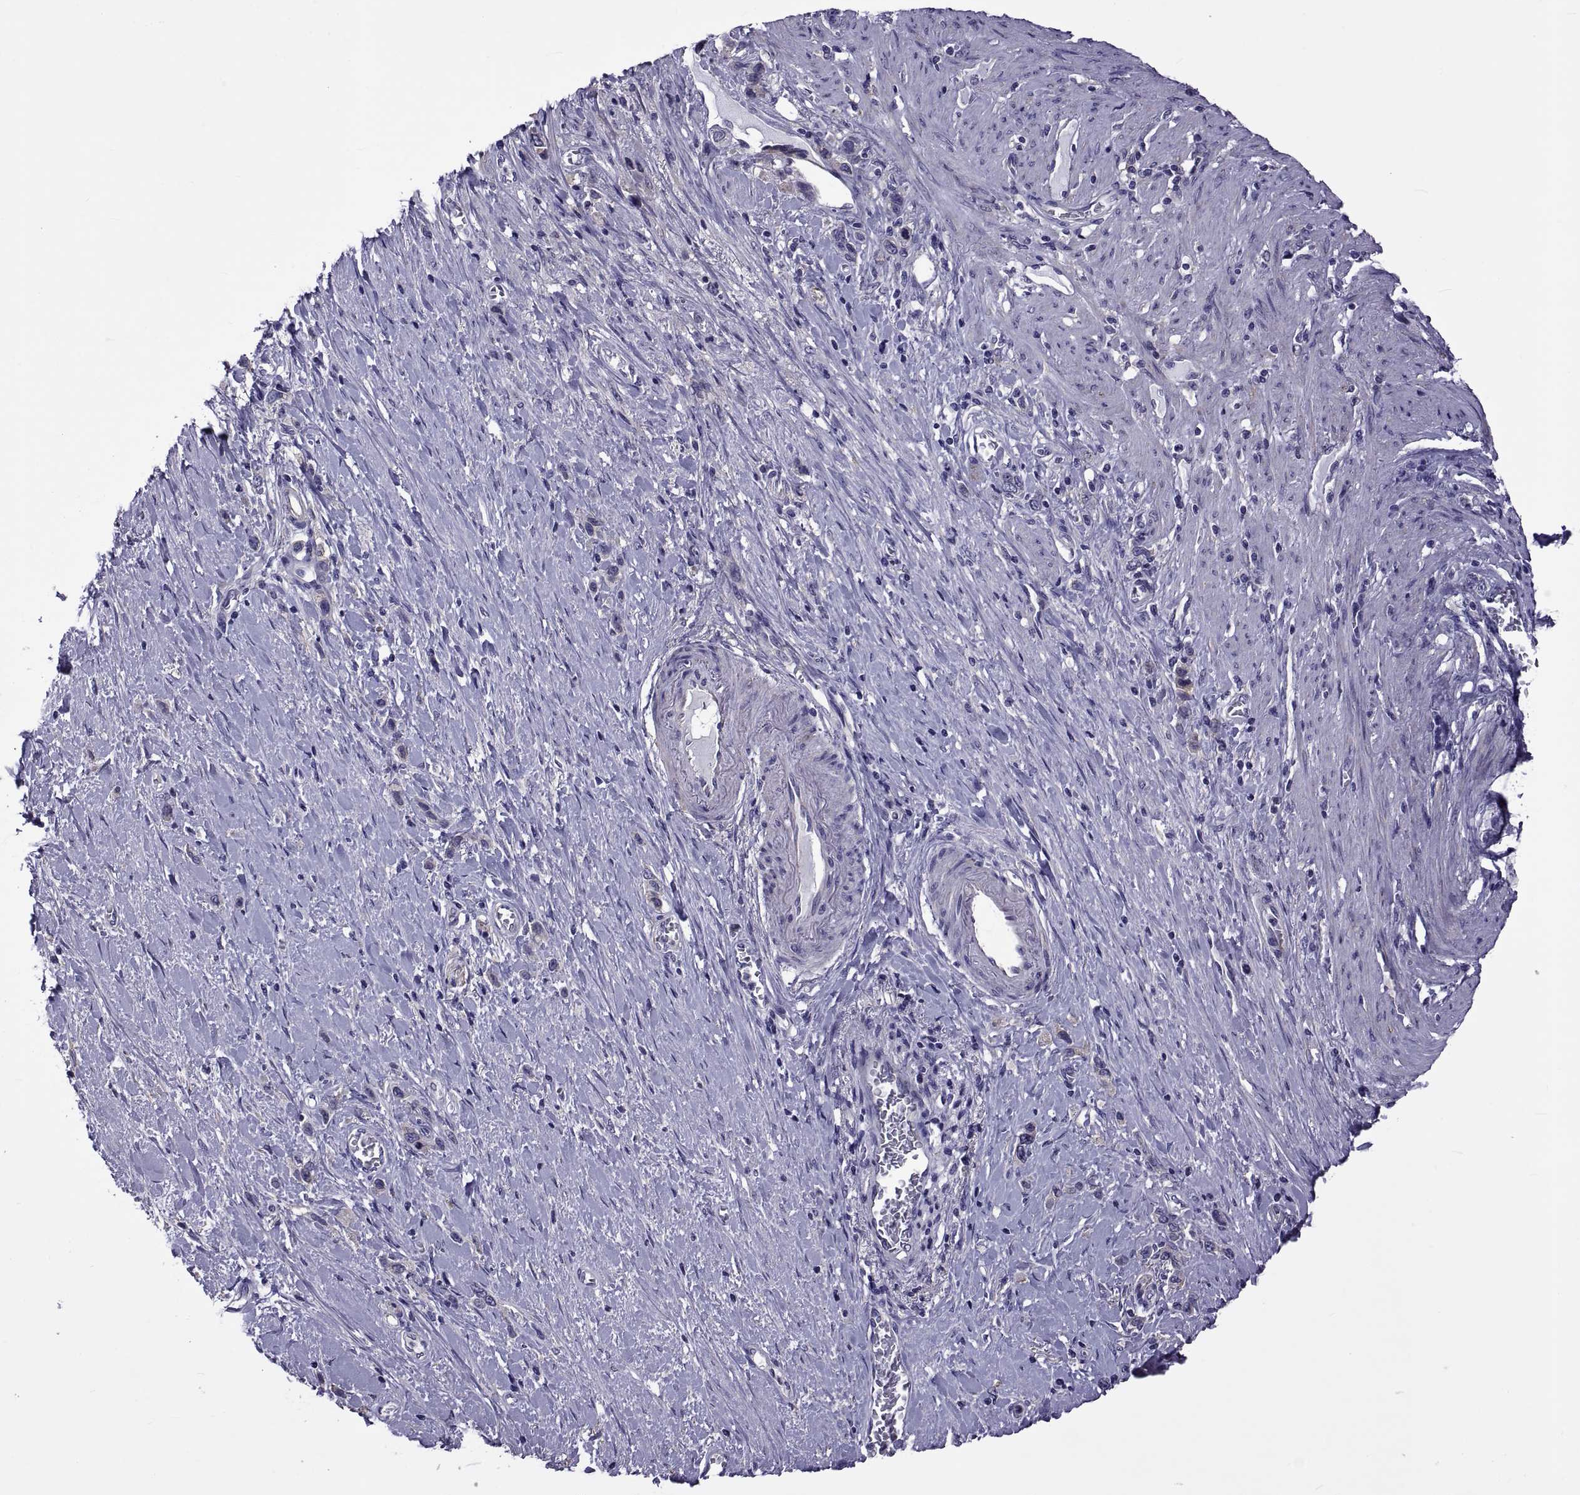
{"staining": {"intensity": "negative", "quantity": "none", "location": "none"}, "tissue": "stomach cancer", "cell_type": "Tumor cells", "image_type": "cancer", "snomed": [{"axis": "morphology", "description": "Normal tissue, NOS"}, {"axis": "morphology", "description": "Adenocarcinoma, NOS"}, {"axis": "morphology", "description": "Adenocarcinoma, High grade"}, {"axis": "topography", "description": "Stomach, upper"}, {"axis": "topography", "description": "Stomach"}], "caption": "There is no significant positivity in tumor cells of stomach cancer.", "gene": "TMC3", "patient": {"sex": "female", "age": 65}}